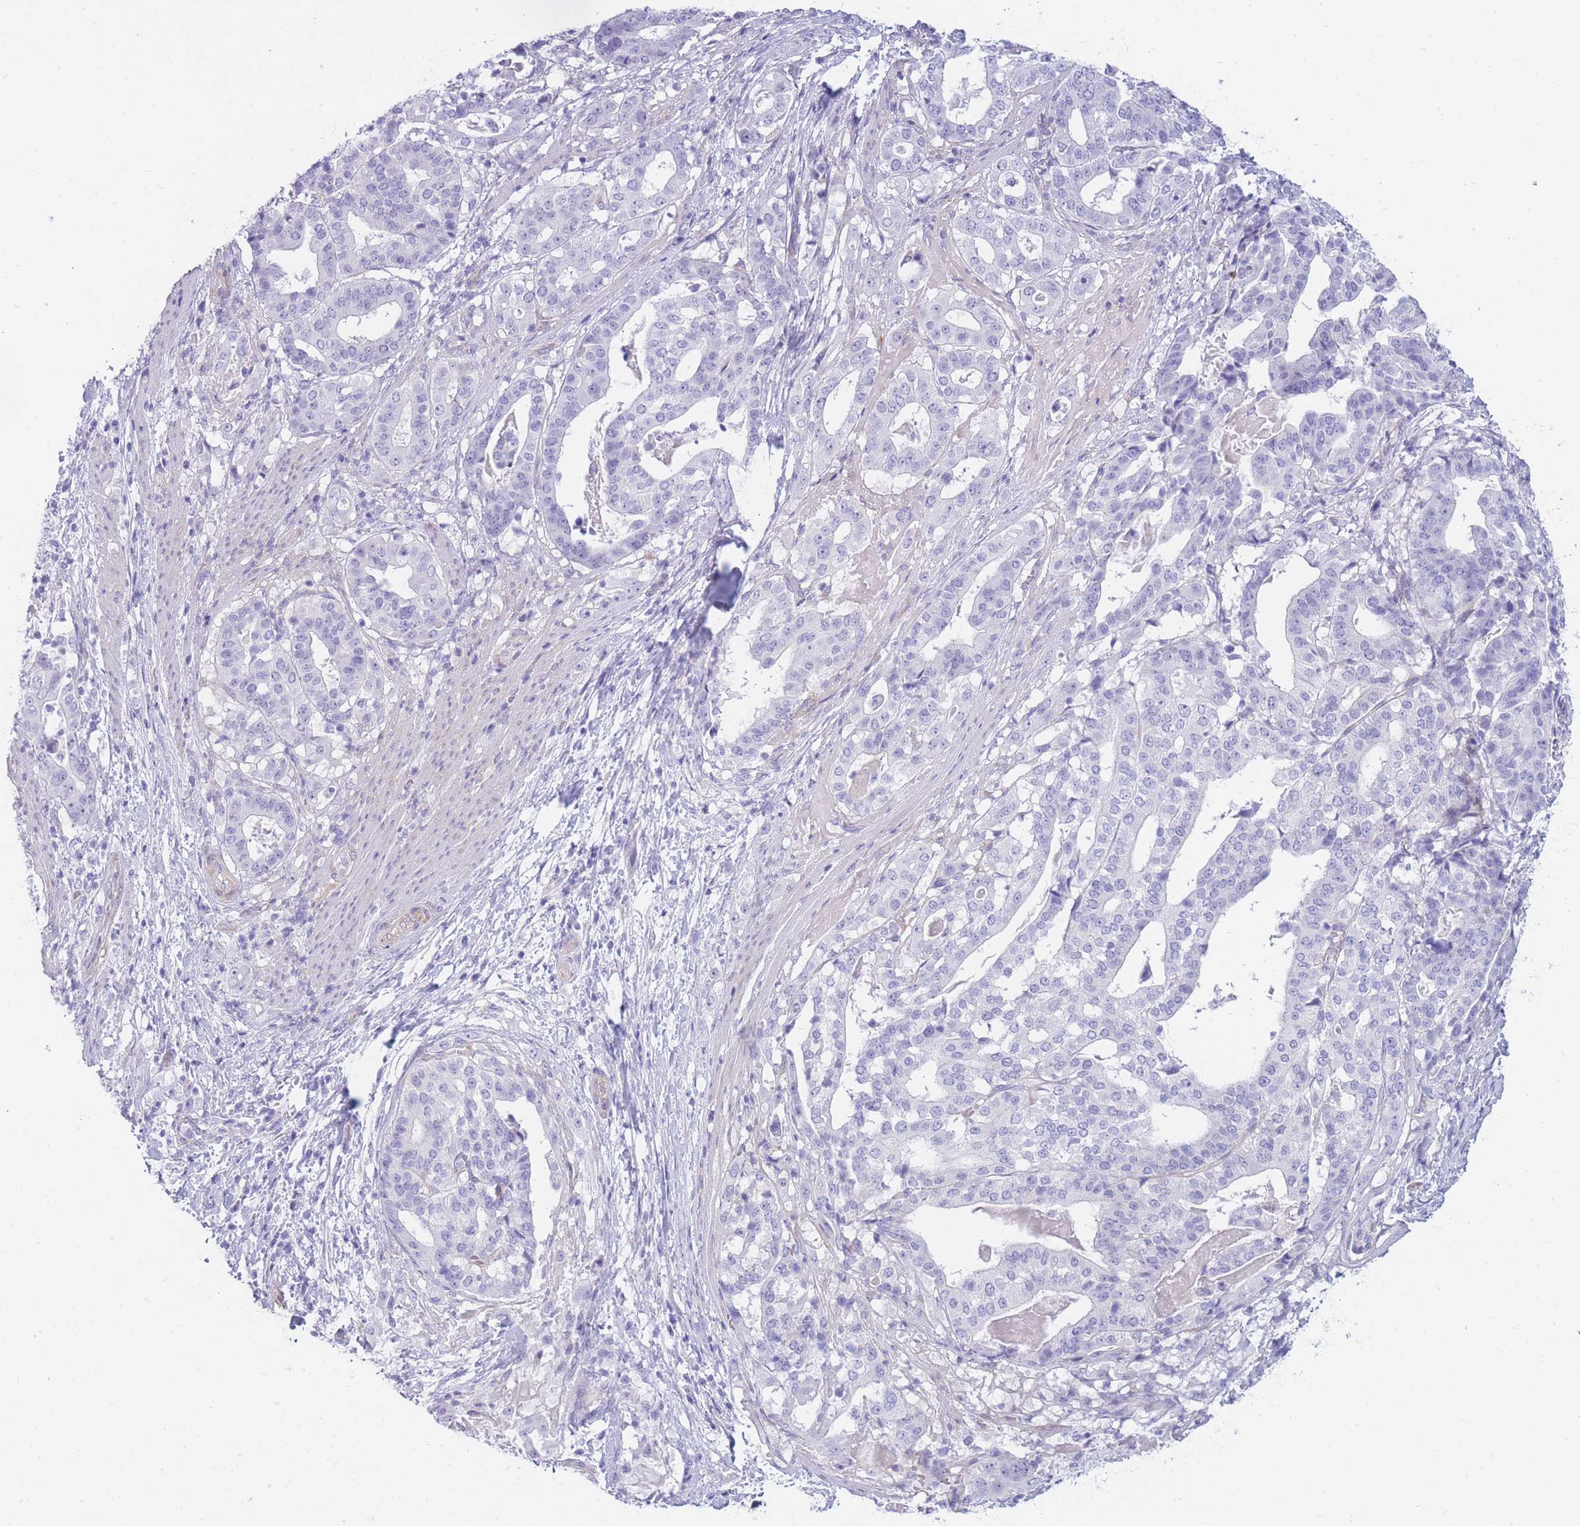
{"staining": {"intensity": "negative", "quantity": "none", "location": "none"}, "tissue": "stomach cancer", "cell_type": "Tumor cells", "image_type": "cancer", "snomed": [{"axis": "morphology", "description": "Adenocarcinoma, NOS"}, {"axis": "topography", "description": "Stomach"}], "caption": "This image is of stomach cancer stained with immunohistochemistry to label a protein in brown with the nuclei are counter-stained blue. There is no expression in tumor cells.", "gene": "MTSS2", "patient": {"sex": "male", "age": 48}}